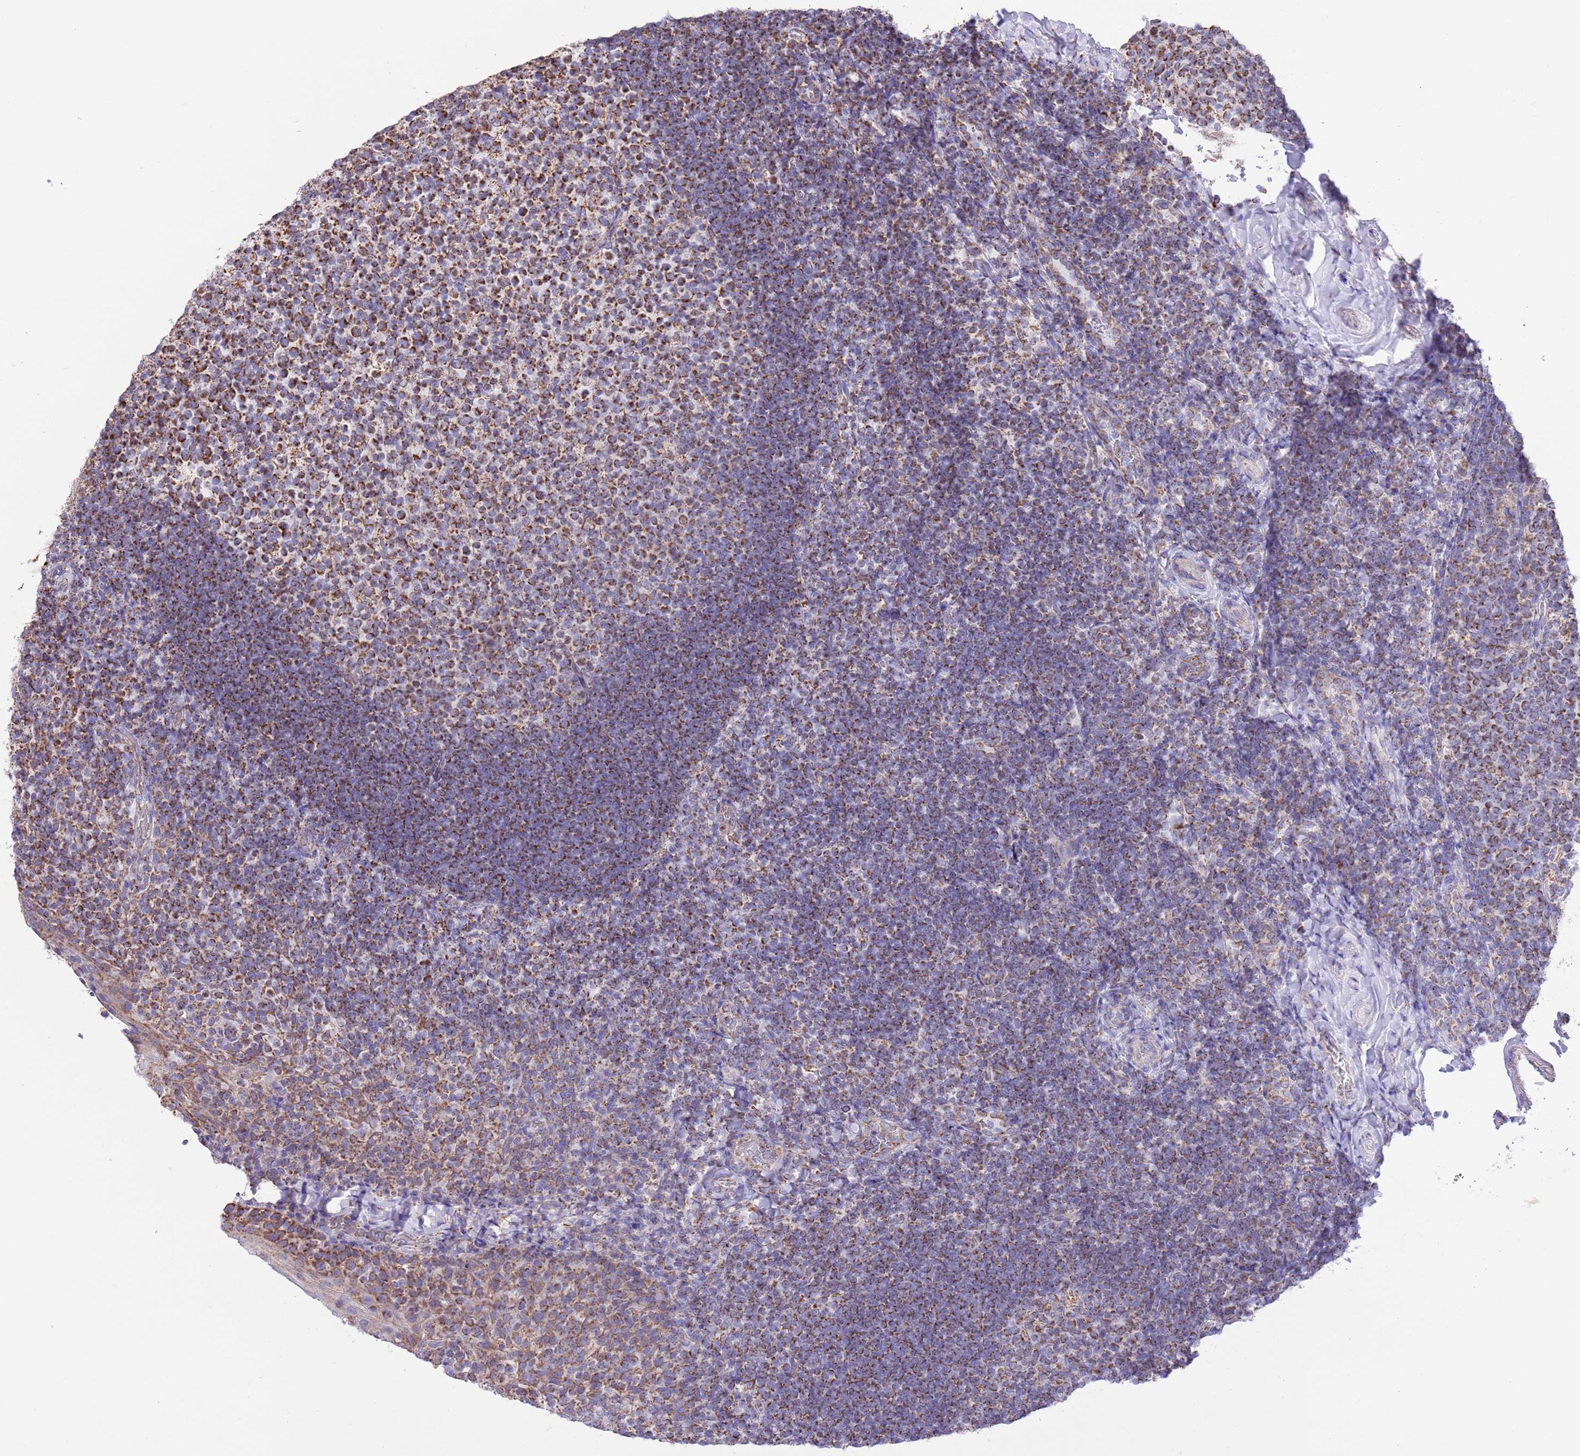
{"staining": {"intensity": "strong", "quantity": "25%-75%", "location": "cytoplasmic/membranous"}, "tissue": "tonsil", "cell_type": "Germinal center cells", "image_type": "normal", "snomed": [{"axis": "morphology", "description": "Normal tissue, NOS"}, {"axis": "topography", "description": "Tonsil"}], "caption": "A brown stain highlights strong cytoplasmic/membranous positivity of a protein in germinal center cells of normal human tonsil. (DAB IHC, brown staining for protein, blue staining for nuclei).", "gene": "TEKTIP1", "patient": {"sex": "female", "age": 10}}